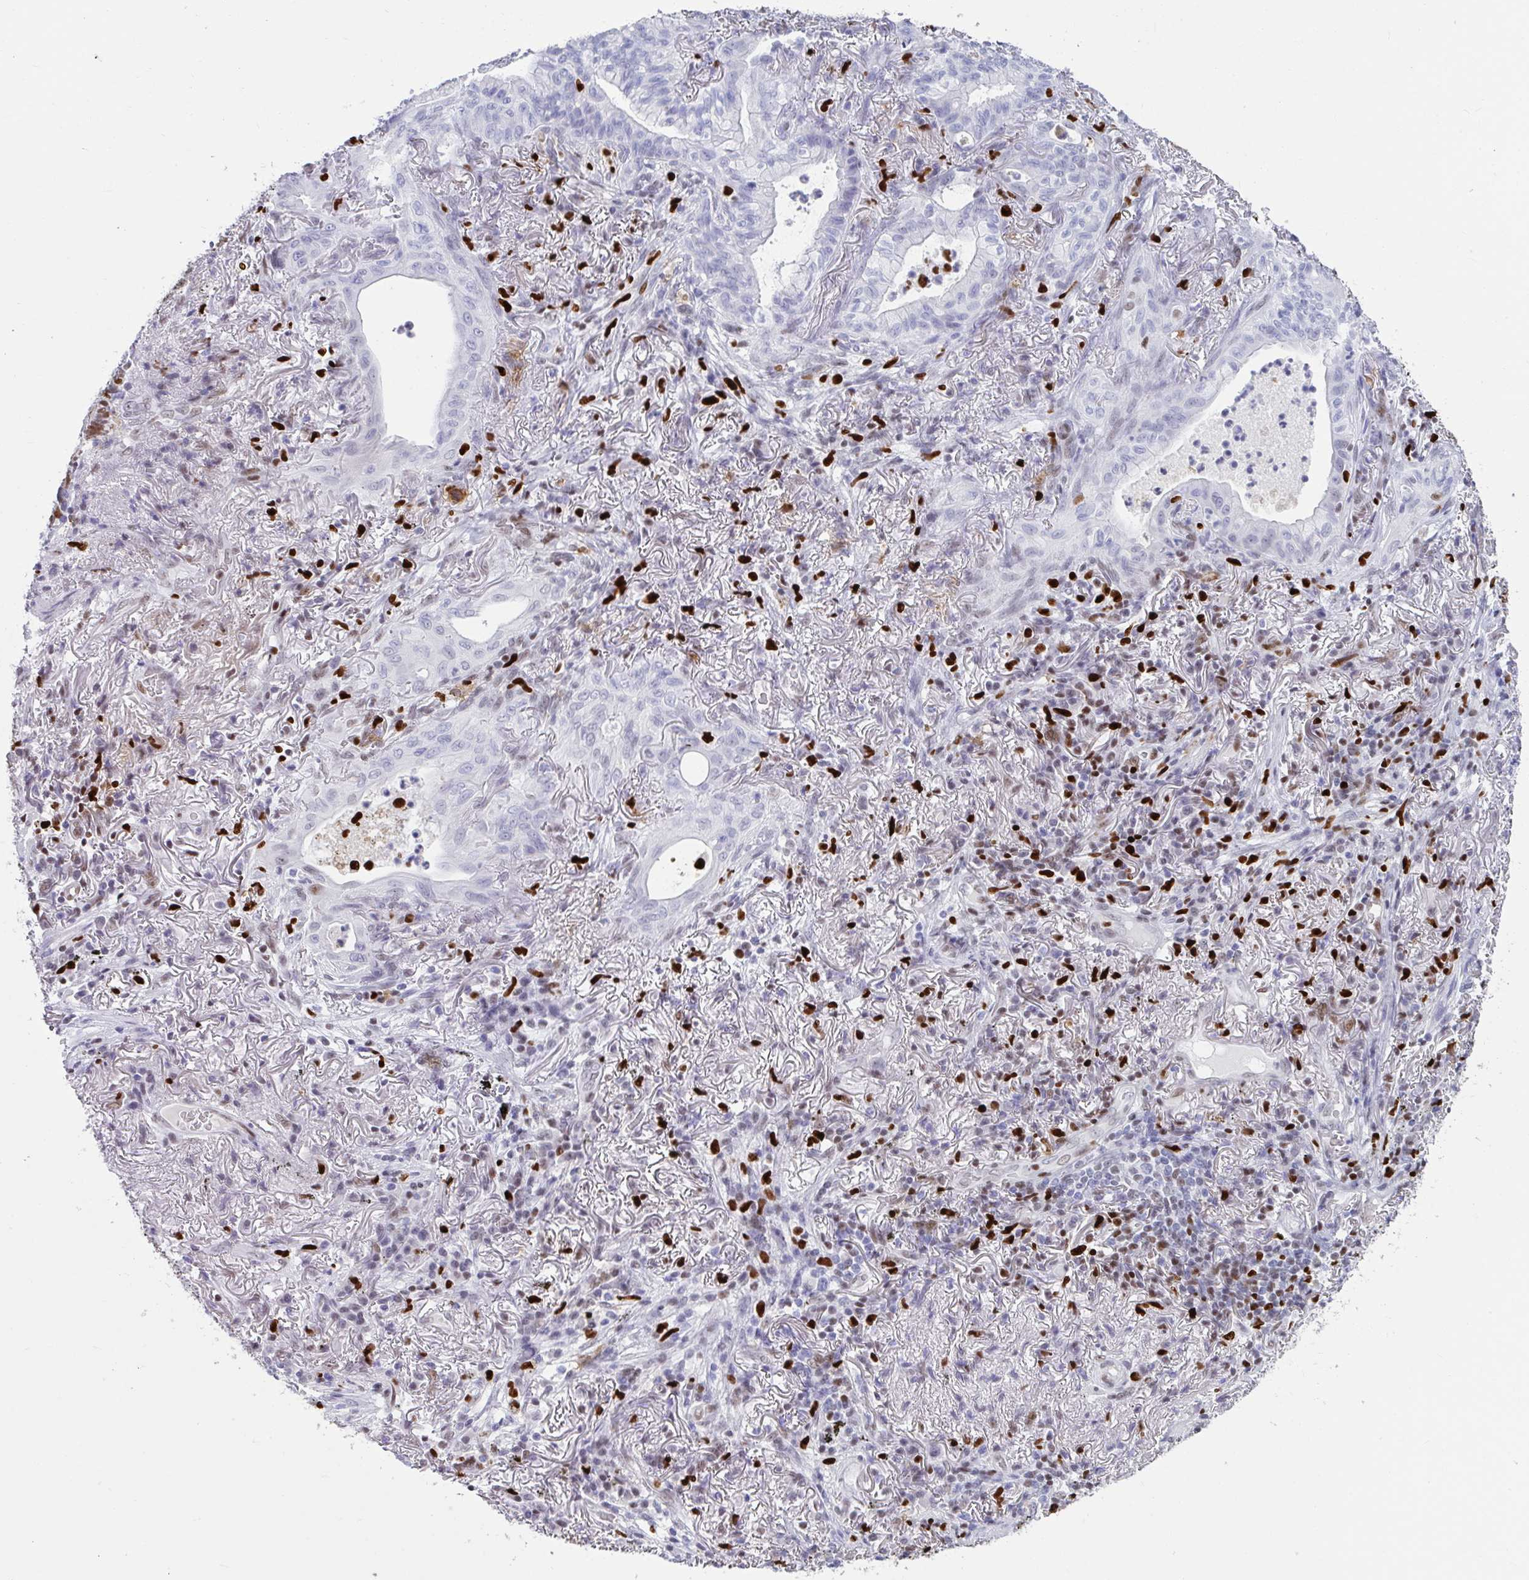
{"staining": {"intensity": "negative", "quantity": "none", "location": "none"}, "tissue": "lung cancer", "cell_type": "Tumor cells", "image_type": "cancer", "snomed": [{"axis": "morphology", "description": "Adenocarcinoma, NOS"}, {"axis": "topography", "description": "Lung"}], "caption": "Immunohistochemistry (IHC) histopathology image of neoplastic tissue: human adenocarcinoma (lung) stained with DAB (3,3'-diaminobenzidine) displays no significant protein positivity in tumor cells. (Brightfield microscopy of DAB immunohistochemistry at high magnification).", "gene": "ZNF586", "patient": {"sex": "male", "age": 77}}